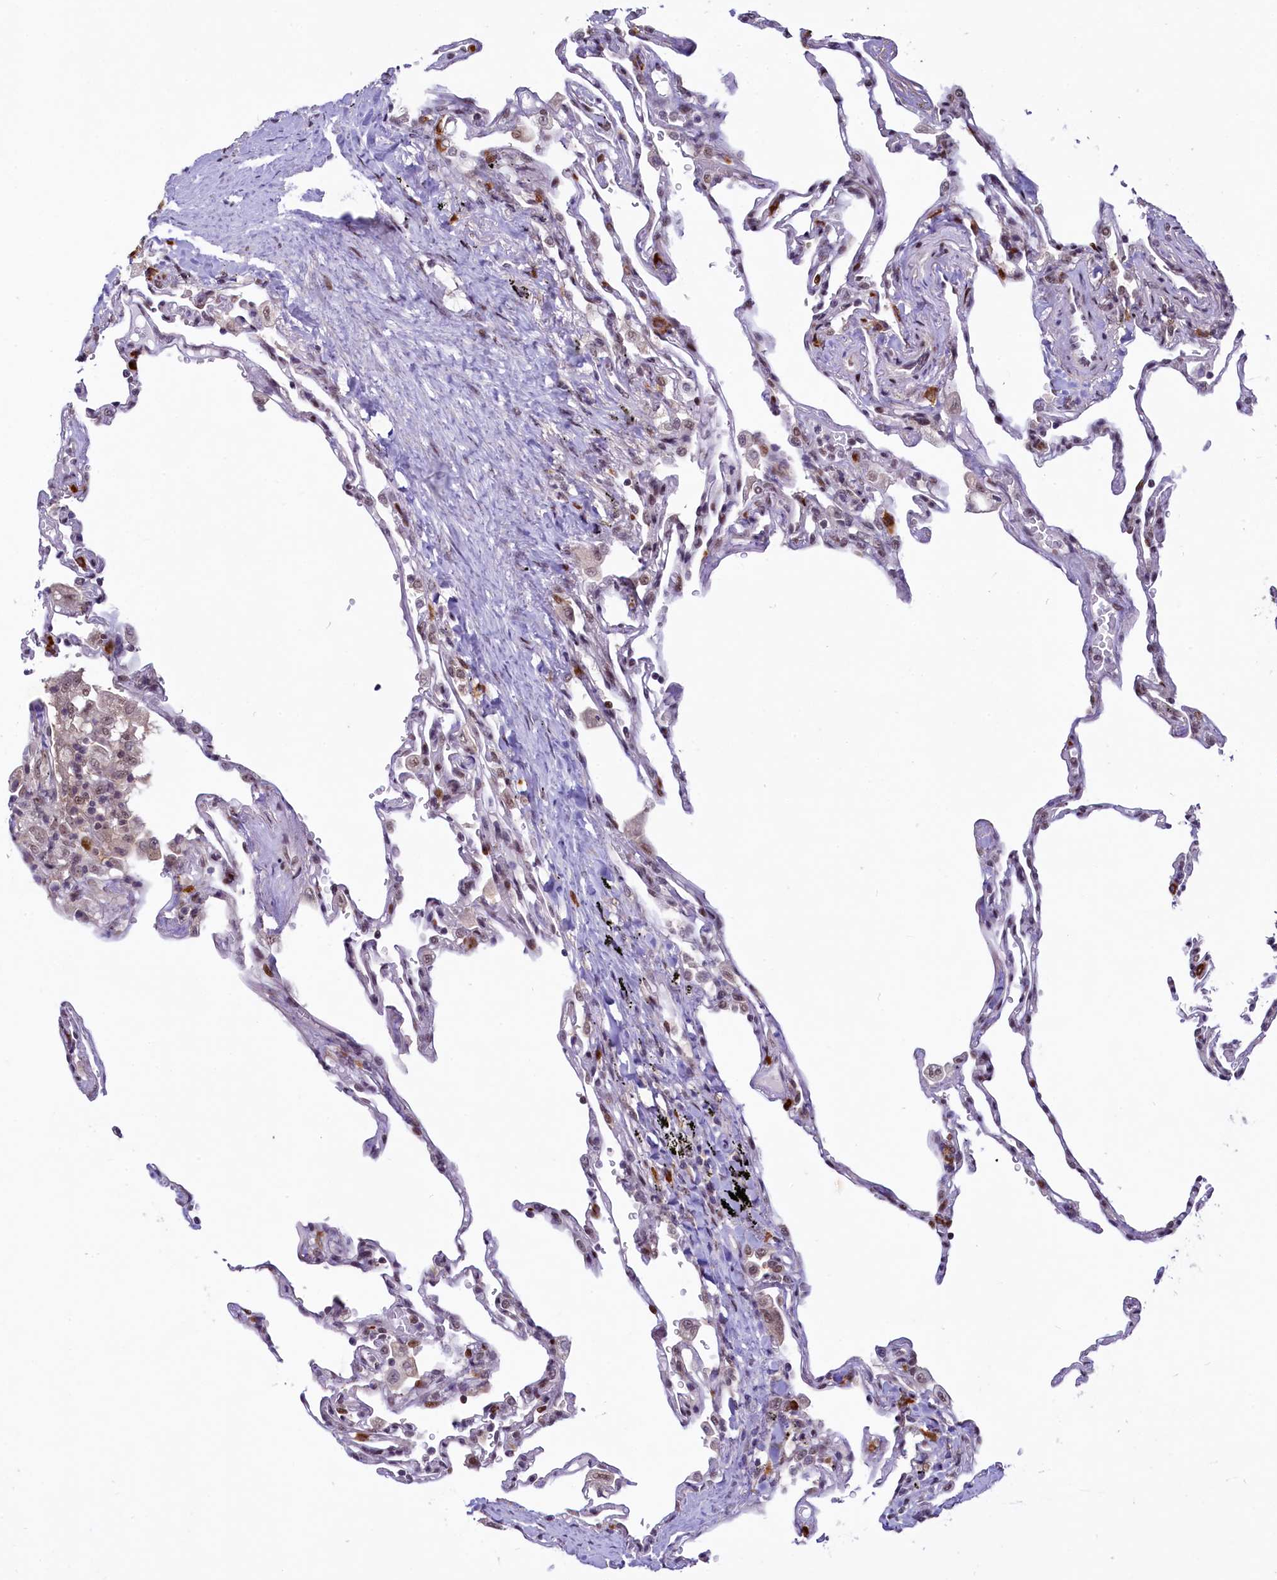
{"staining": {"intensity": "moderate", "quantity": "25%-75%", "location": "nuclear"}, "tissue": "lung", "cell_type": "Alveolar cells", "image_type": "normal", "snomed": [{"axis": "morphology", "description": "Normal tissue, NOS"}, {"axis": "topography", "description": "Lung"}], "caption": "Immunohistochemical staining of unremarkable lung reveals moderate nuclear protein expression in approximately 25%-75% of alveolar cells. (Stains: DAB in brown, nuclei in blue, Microscopy: brightfield microscopy at high magnification).", "gene": "ANKS3", "patient": {"sex": "male", "age": 59}}